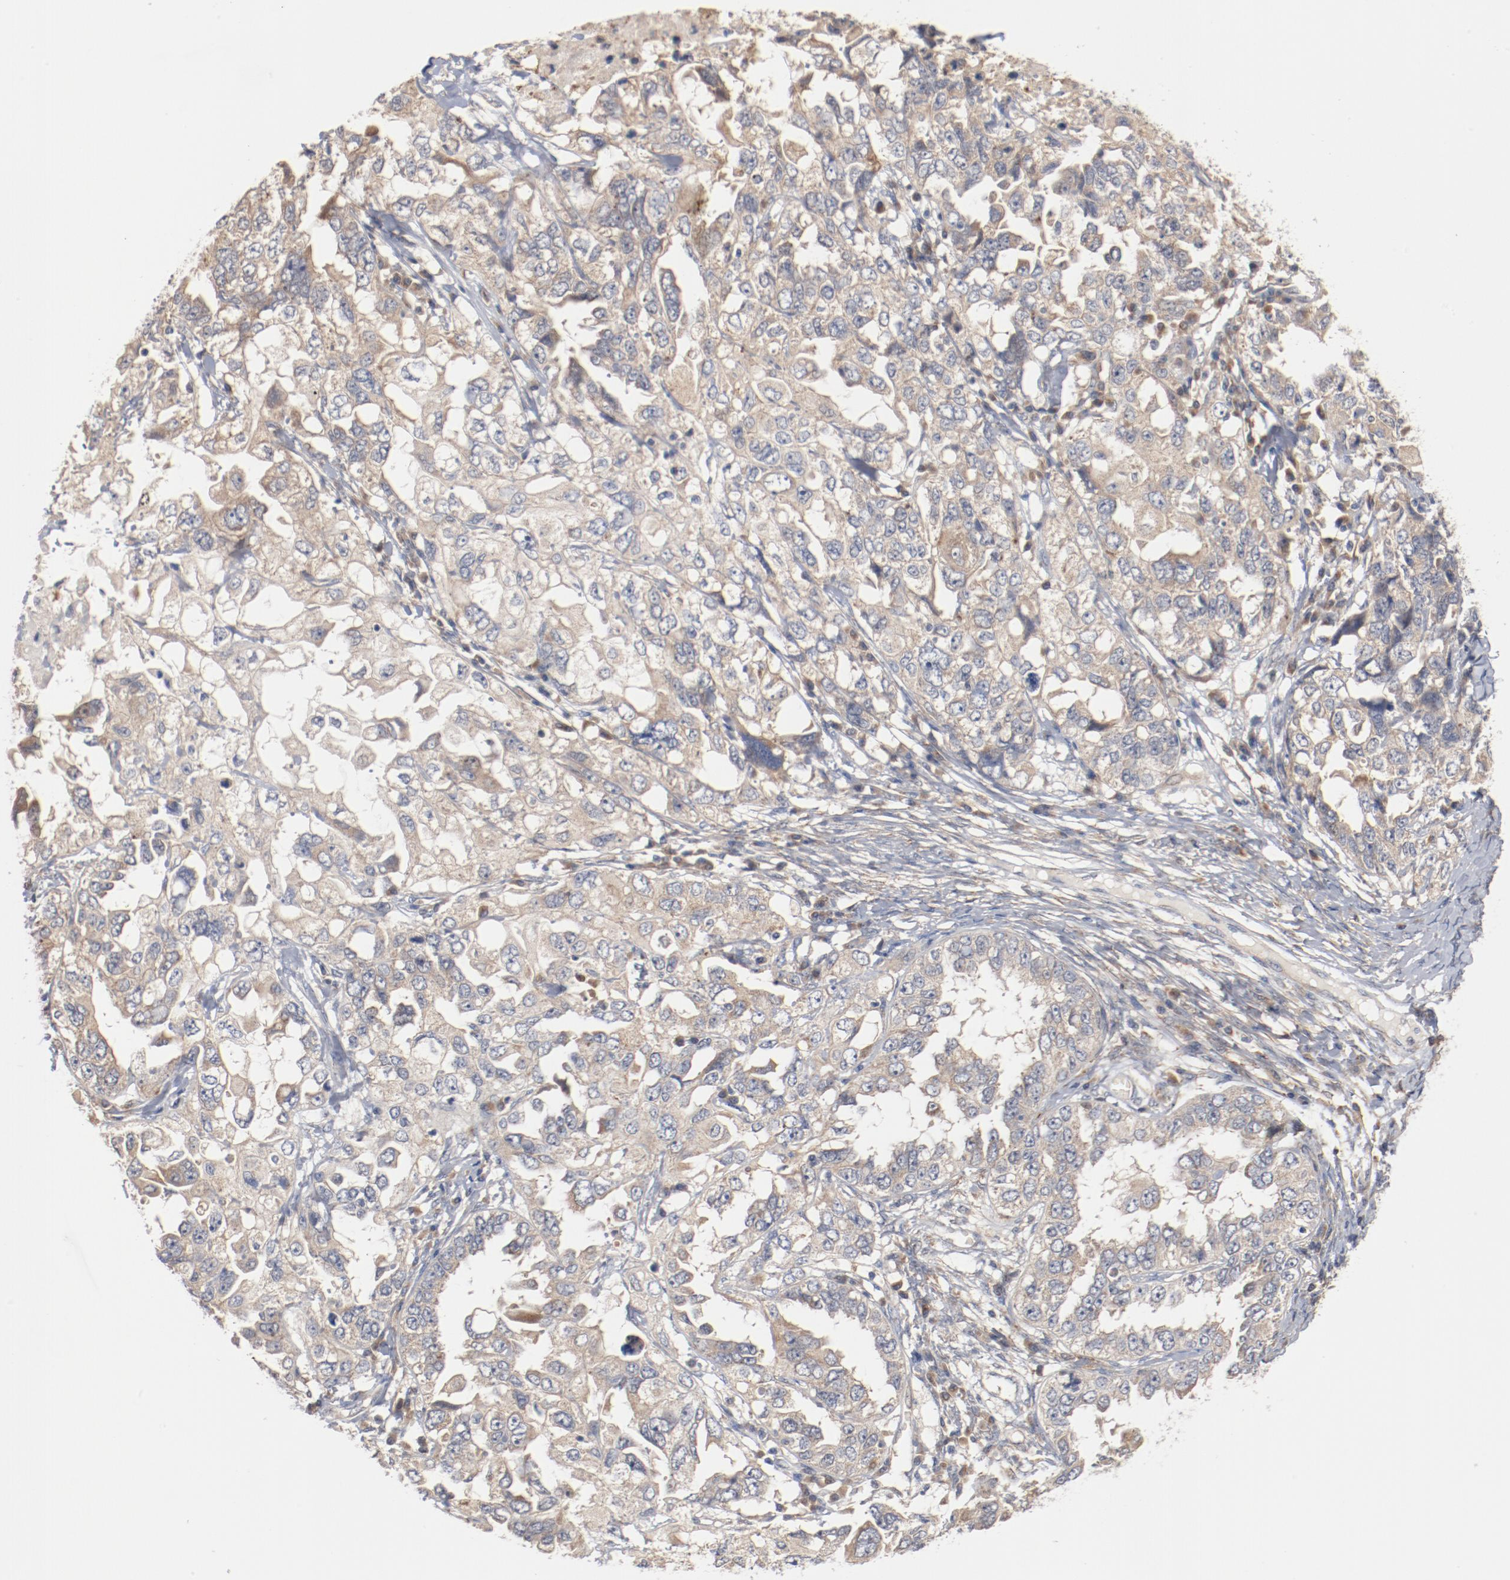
{"staining": {"intensity": "weak", "quantity": ">75%", "location": "cytoplasmic/membranous"}, "tissue": "ovarian cancer", "cell_type": "Tumor cells", "image_type": "cancer", "snomed": [{"axis": "morphology", "description": "Cystadenocarcinoma, serous, NOS"}, {"axis": "topography", "description": "Ovary"}], "caption": "Weak cytoplasmic/membranous staining for a protein is identified in approximately >75% of tumor cells of ovarian cancer using IHC.", "gene": "RNASE11", "patient": {"sex": "female", "age": 82}}